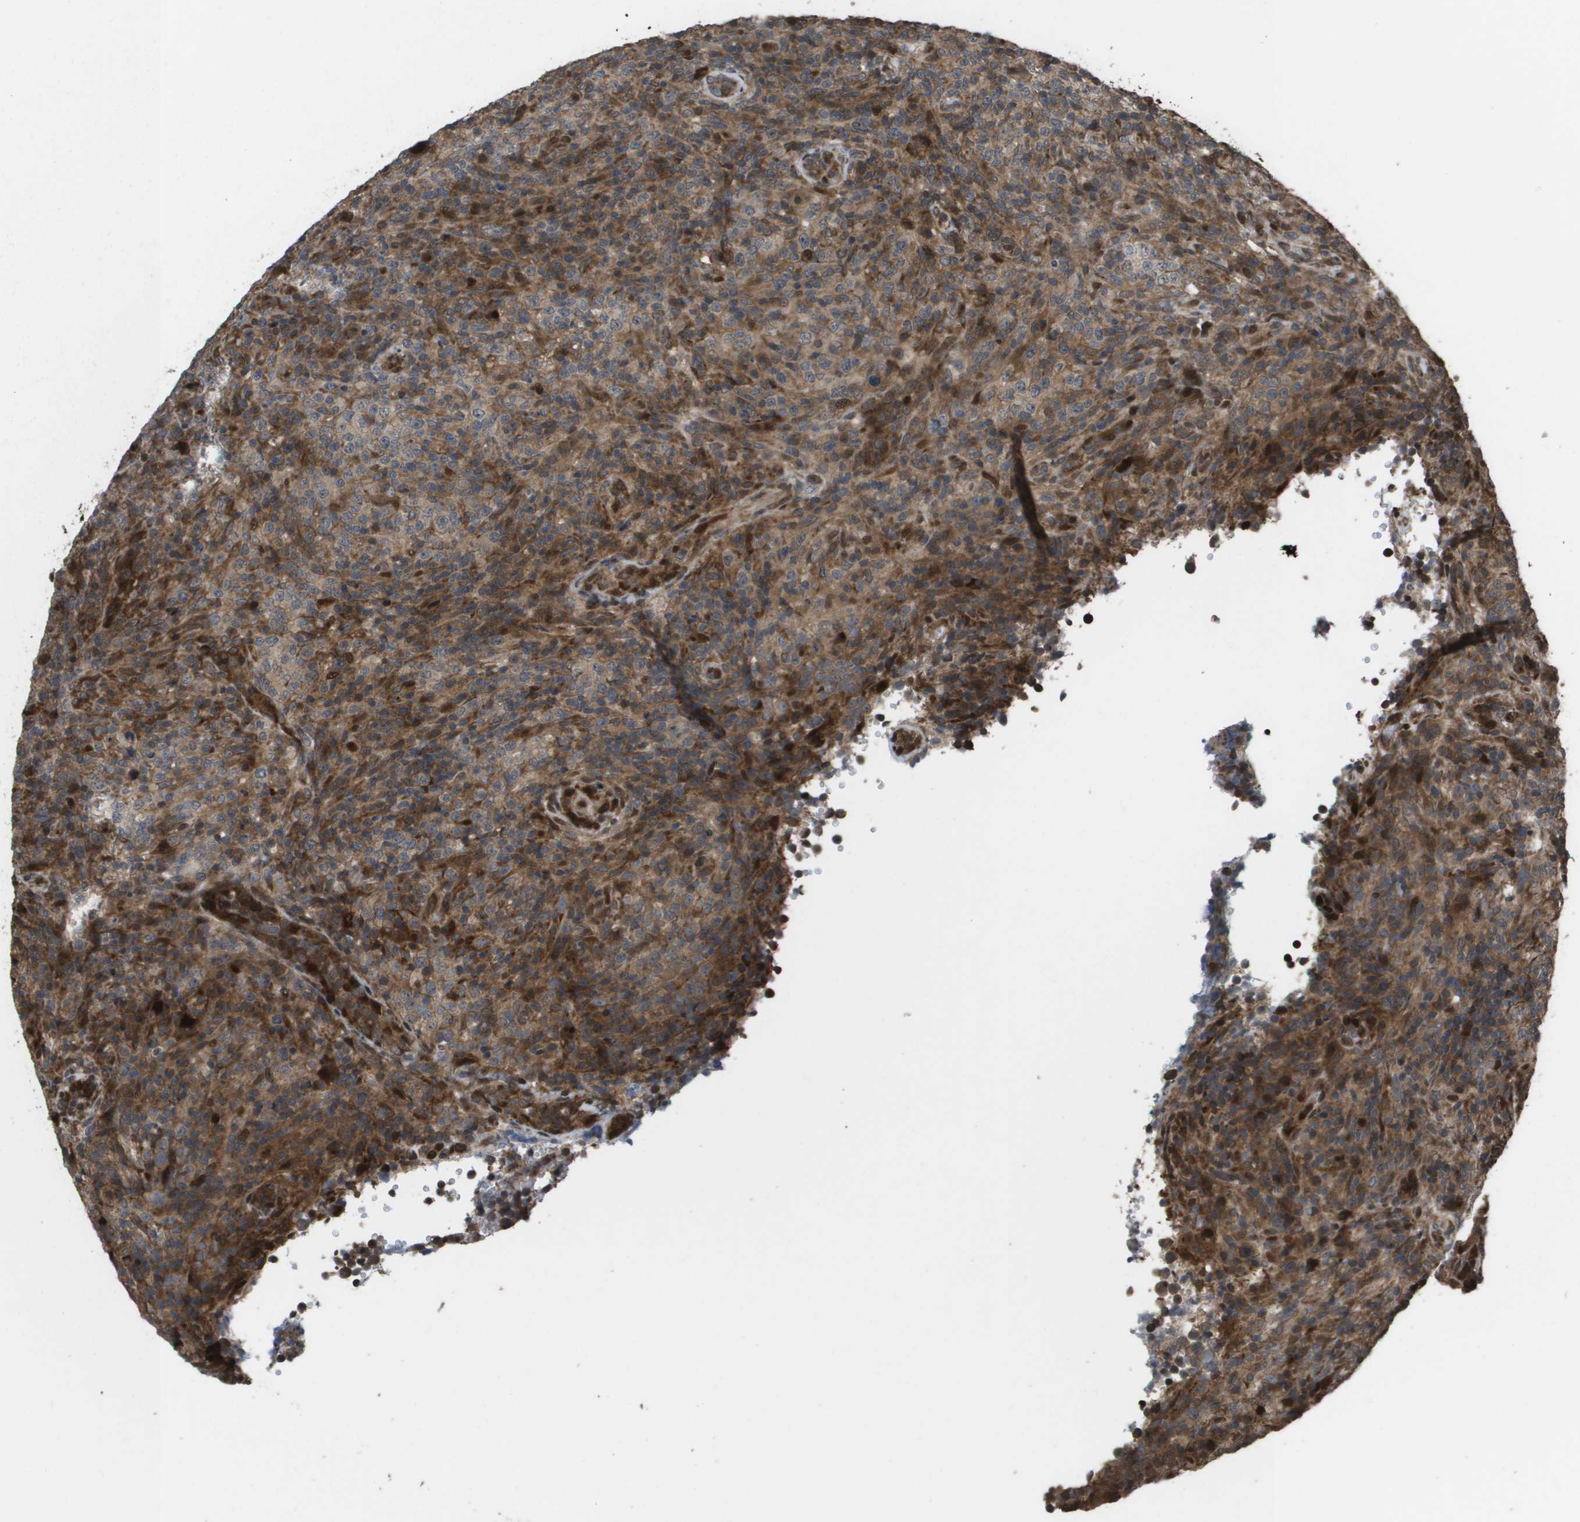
{"staining": {"intensity": "moderate", "quantity": ">75%", "location": "cytoplasmic/membranous"}, "tissue": "lymphoma", "cell_type": "Tumor cells", "image_type": "cancer", "snomed": [{"axis": "morphology", "description": "Malignant lymphoma, non-Hodgkin's type, High grade"}, {"axis": "topography", "description": "Lymph node"}], "caption": "Immunohistochemistry (IHC) (DAB) staining of lymphoma reveals moderate cytoplasmic/membranous protein expression in about >75% of tumor cells.", "gene": "AXIN2", "patient": {"sex": "female", "age": 76}}